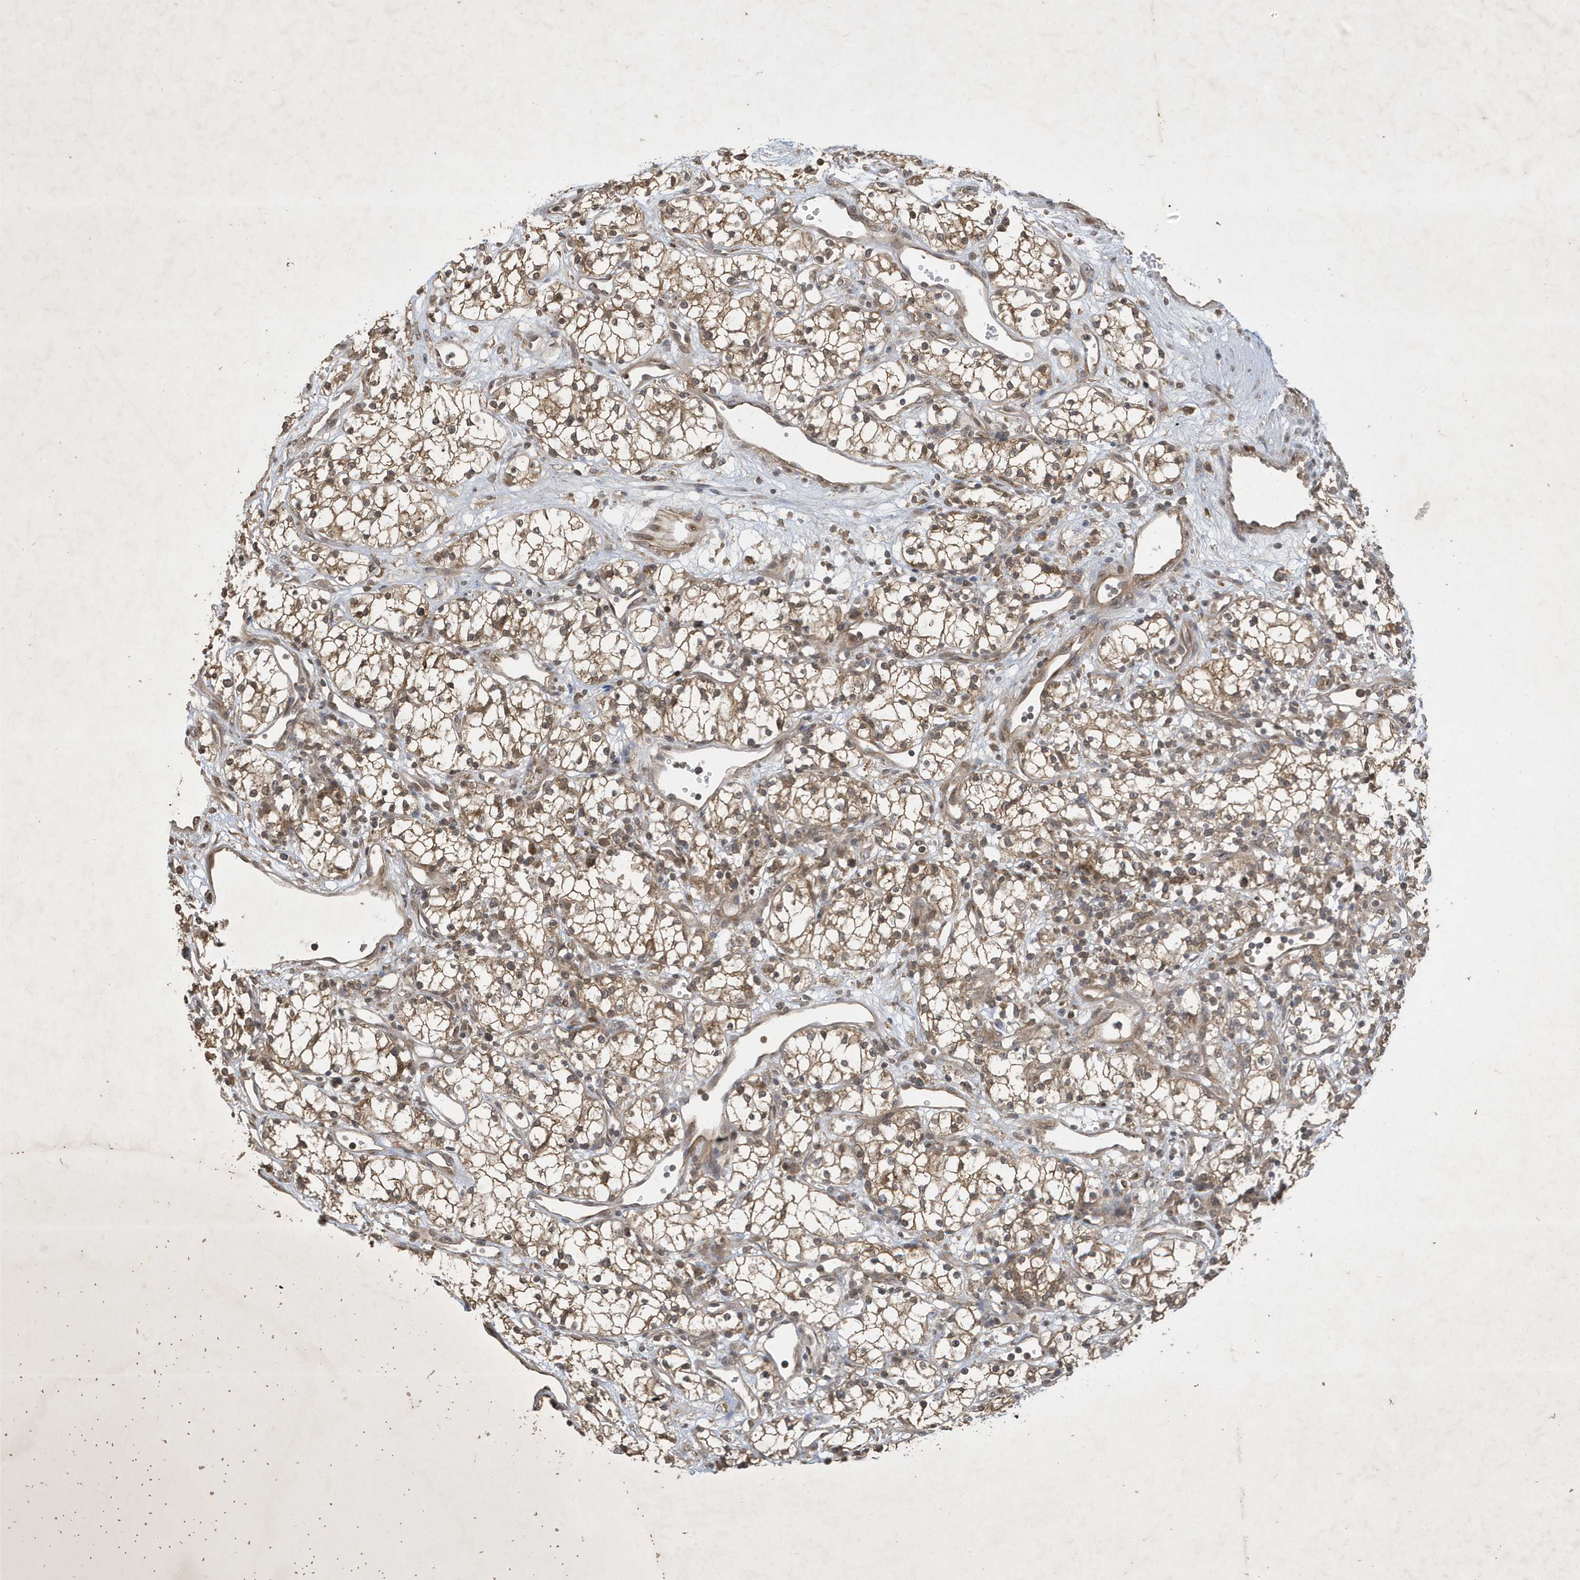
{"staining": {"intensity": "moderate", "quantity": ">75%", "location": "cytoplasmic/membranous"}, "tissue": "renal cancer", "cell_type": "Tumor cells", "image_type": "cancer", "snomed": [{"axis": "morphology", "description": "Adenocarcinoma, NOS"}, {"axis": "topography", "description": "Kidney"}], "caption": "Immunohistochemistry histopathology image of renal cancer (adenocarcinoma) stained for a protein (brown), which displays medium levels of moderate cytoplasmic/membranous expression in about >75% of tumor cells.", "gene": "STX10", "patient": {"sex": "male", "age": 59}}